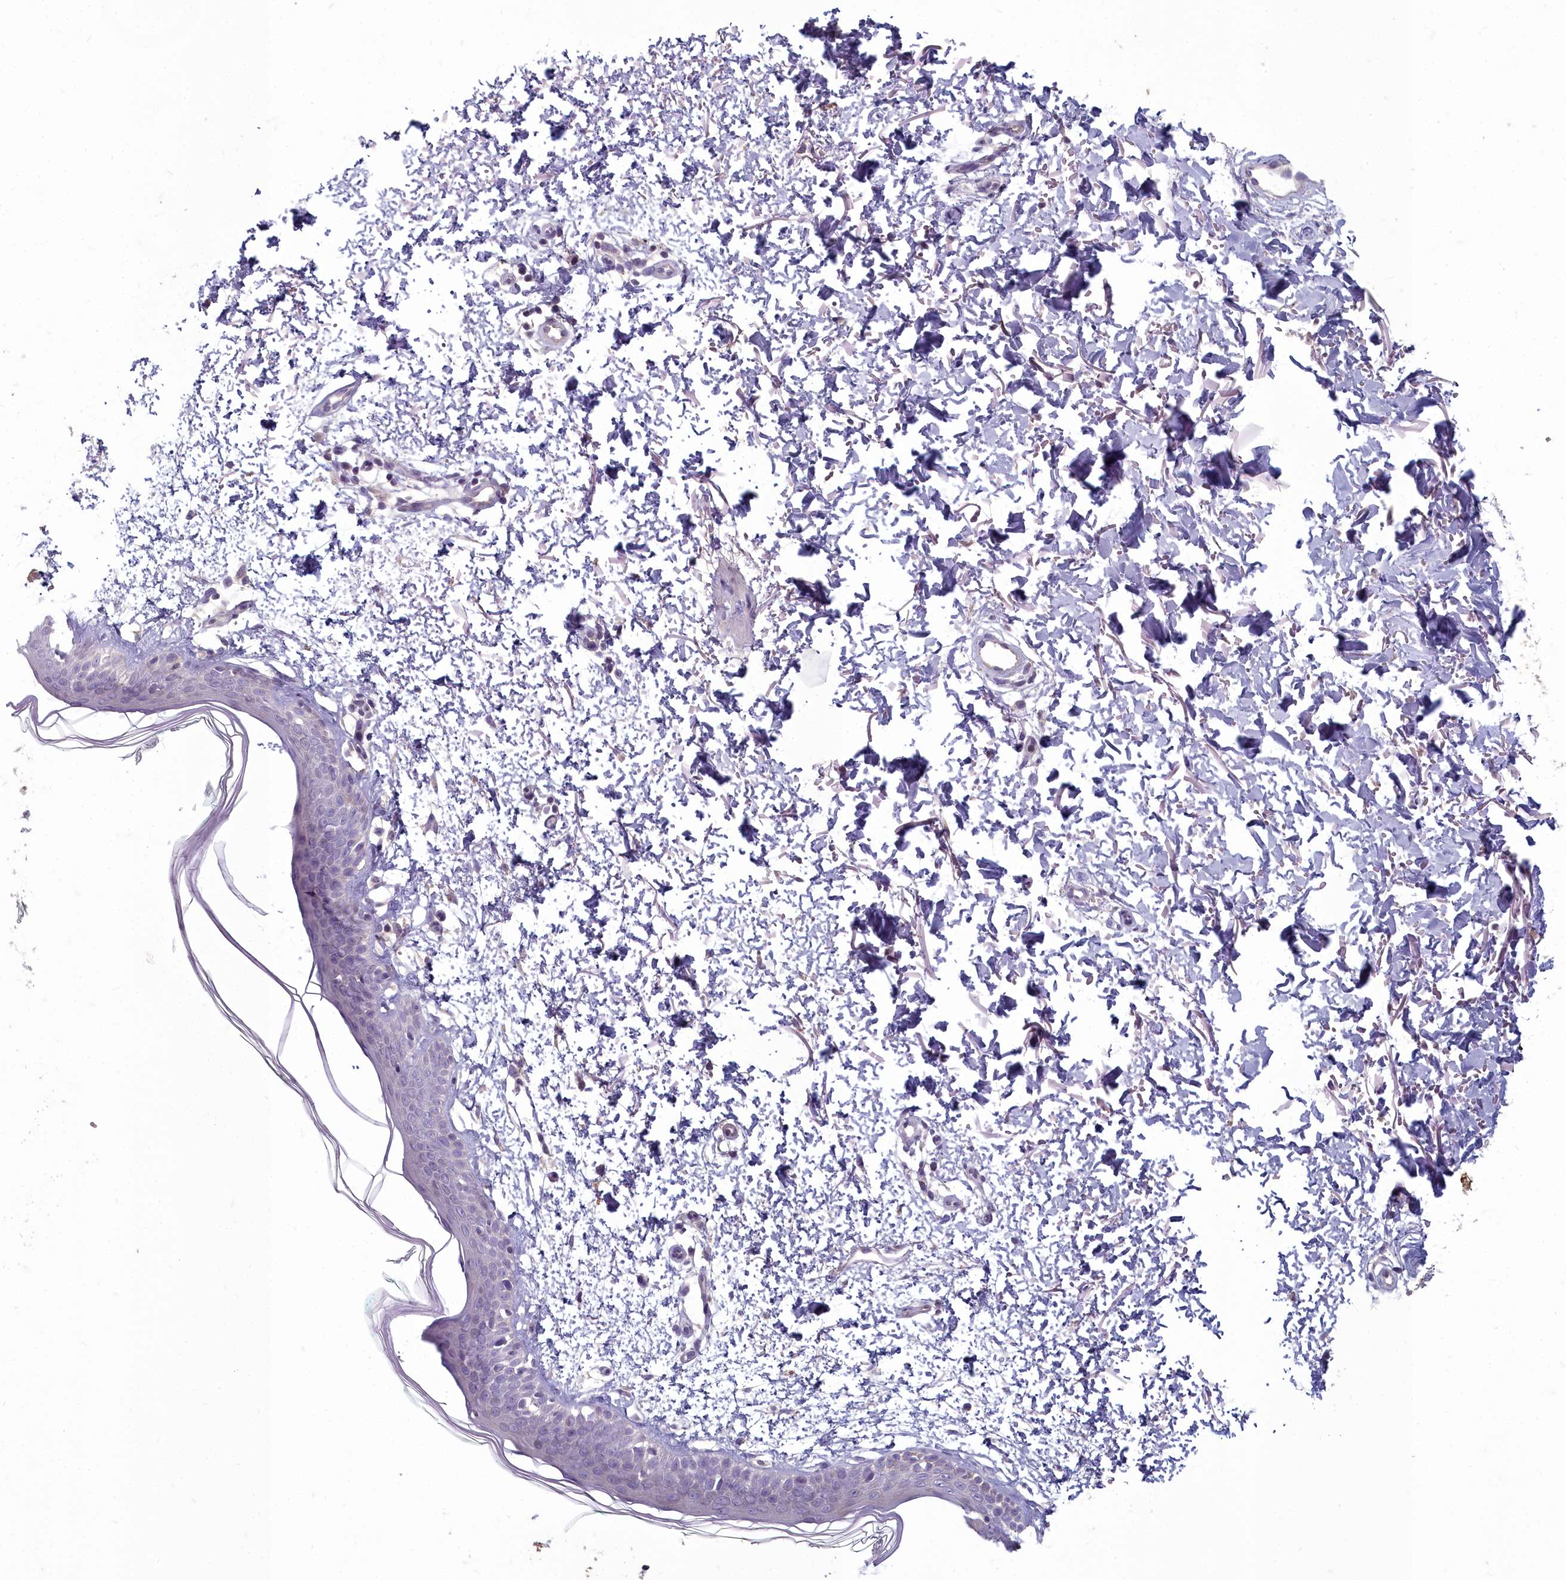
{"staining": {"intensity": "negative", "quantity": "none", "location": "none"}, "tissue": "skin", "cell_type": "Fibroblasts", "image_type": "normal", "snomed": [{"axis": "morphology", "description": "Normal tissue, NOS"}, {"axis": "topography", "description": "Skin"}], "caption": "This is a histopathology image of immunohistochemistry (IHC) staining of unremarkable skin, which shows no expression in fibroblasts. (Stains: DAB (3,3'-diaminobenzidine) IHC with hematoxylin counter stain, Microscopy: brightfield microscopy at high magnification).", "gene": "INSYN2A", "patient": {"sex": "male", "age": 66}}